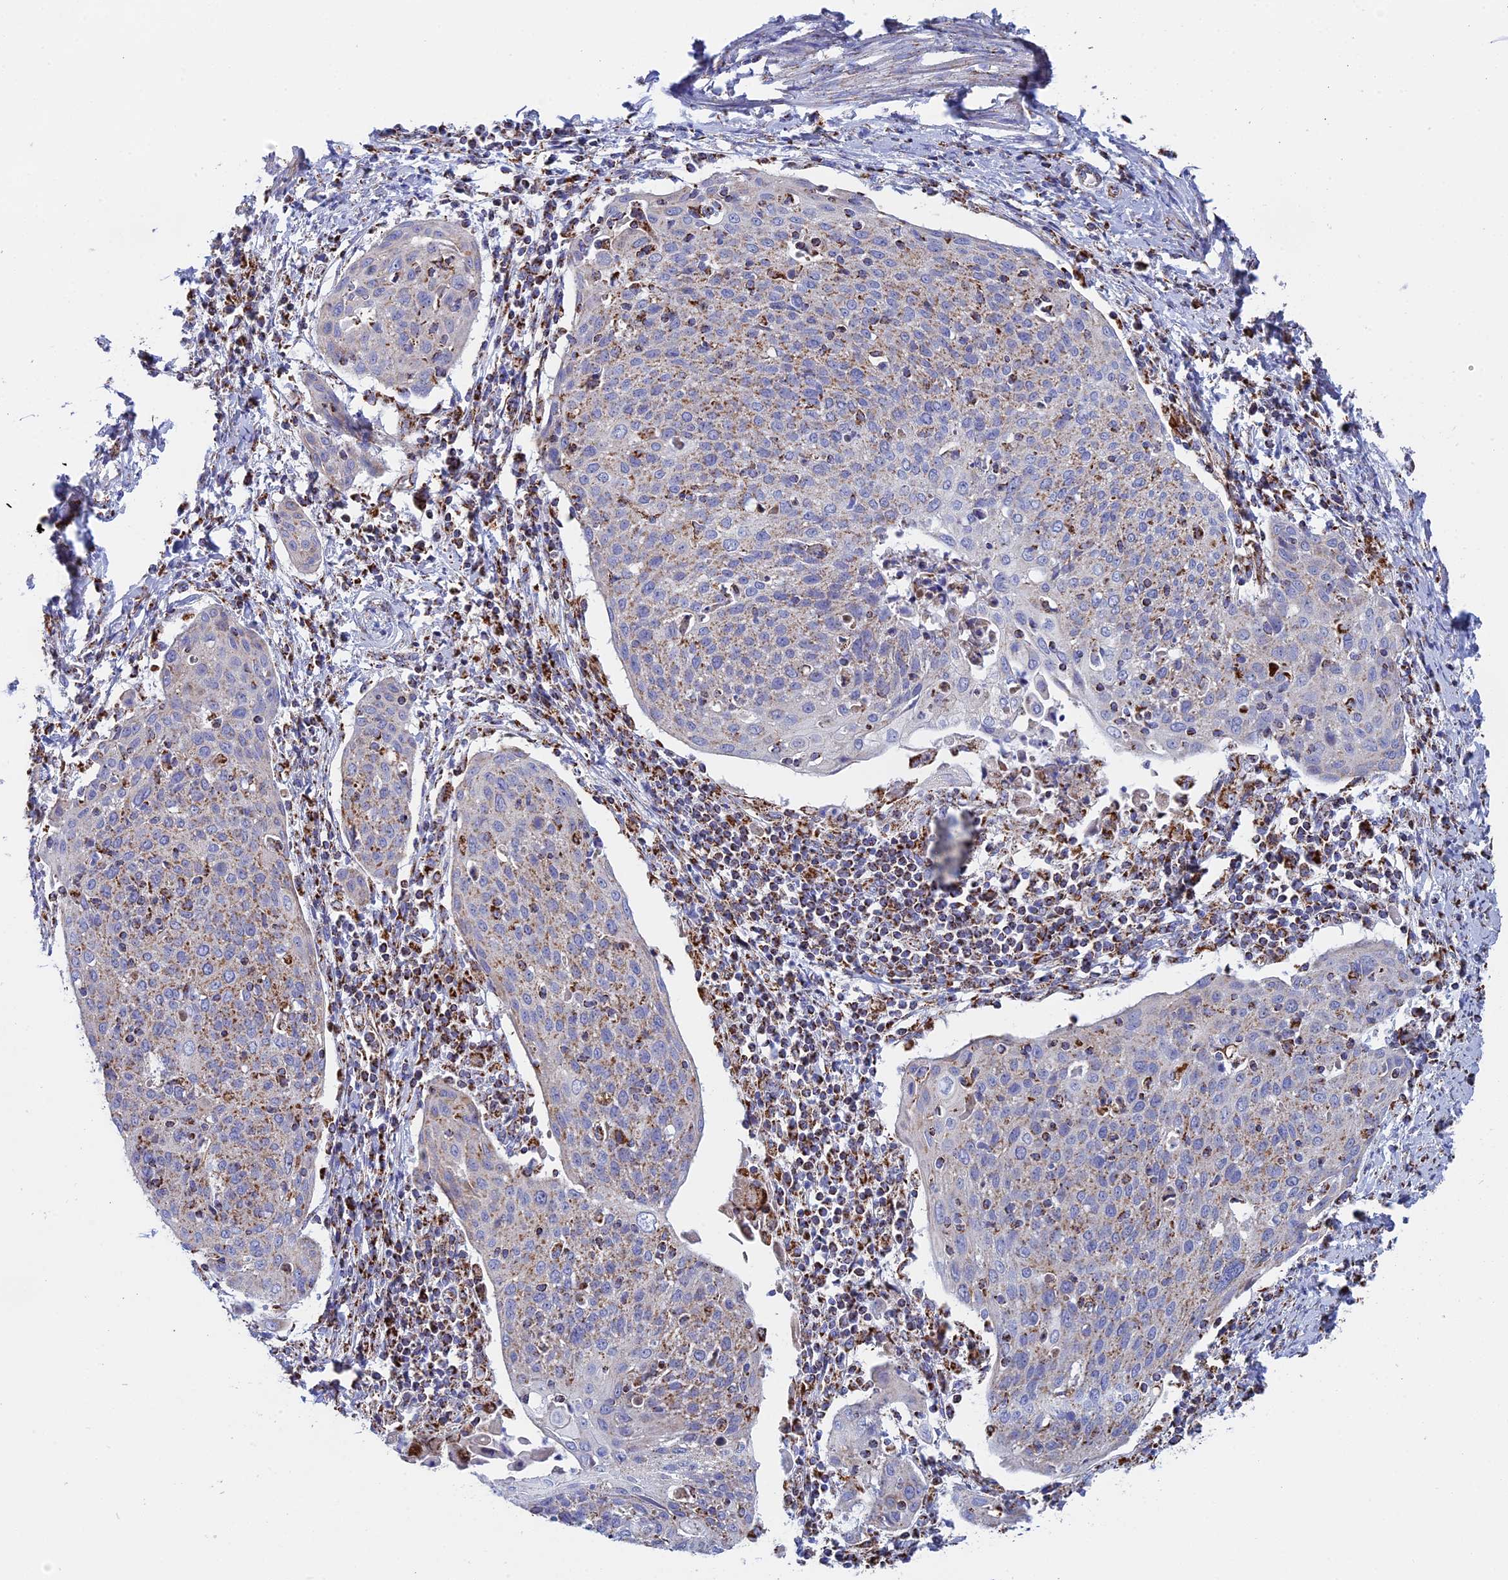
{"staining": {"intensity": "weak", "quantity": "25%-75%", "location": "cytoplasmic/membranous"}, "tissue": "cervical cancer", "cell_type": "Tumor cells", "image_type": "cancer", "snomed": [{"axis": "morphology", "description": "Squamous cell carcinoma, NOS"}, {"axis": "topography", "description": "Cervix"}], "caption": "A brown stain labels weak cytoplasmic/membranous positivity of a protein in human cervical cancer (squamous cell carcinoma) tumor cells.", "gene": "NDUFA5", "patient": {"sex": "female", "age": 67}}